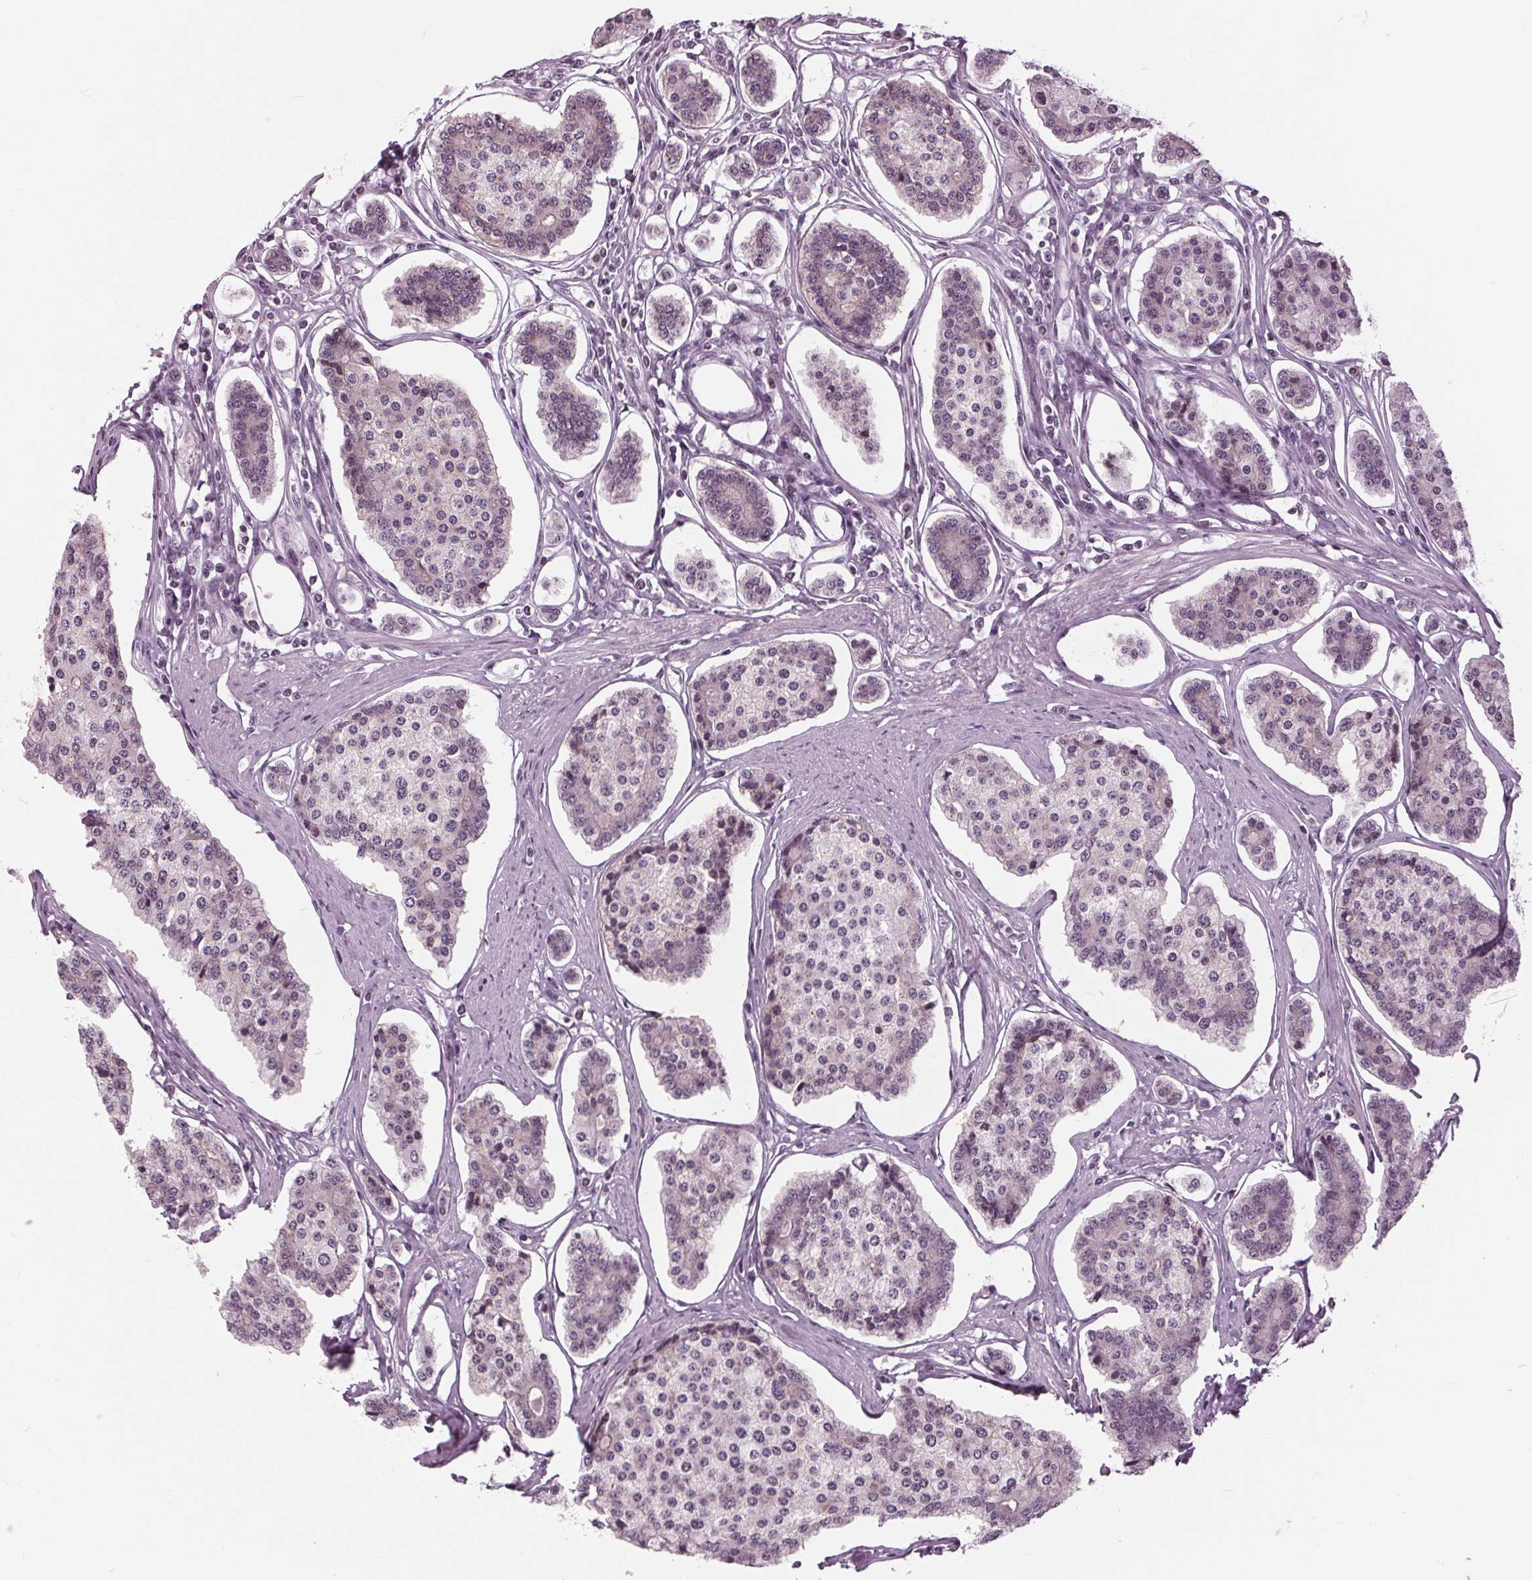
{"staining": {"intensity": "negative", "quantity": "none", "location": "none"}, "tissue": "carcinoid", "cell_type": "Tumor cells", "image_type": "cancer", "snomed": [{"axis": "morphology", "description": "Carcinoid, malignant, NOS"}, {"axis": "topography", "description": "Small intestine"}], "caption": "Tumor cells show no significant staining in carcinoid. (DAB IHC, high magnification).", "gene": "SLC9A4", "patient": {"sex": "female", "age": 65}}